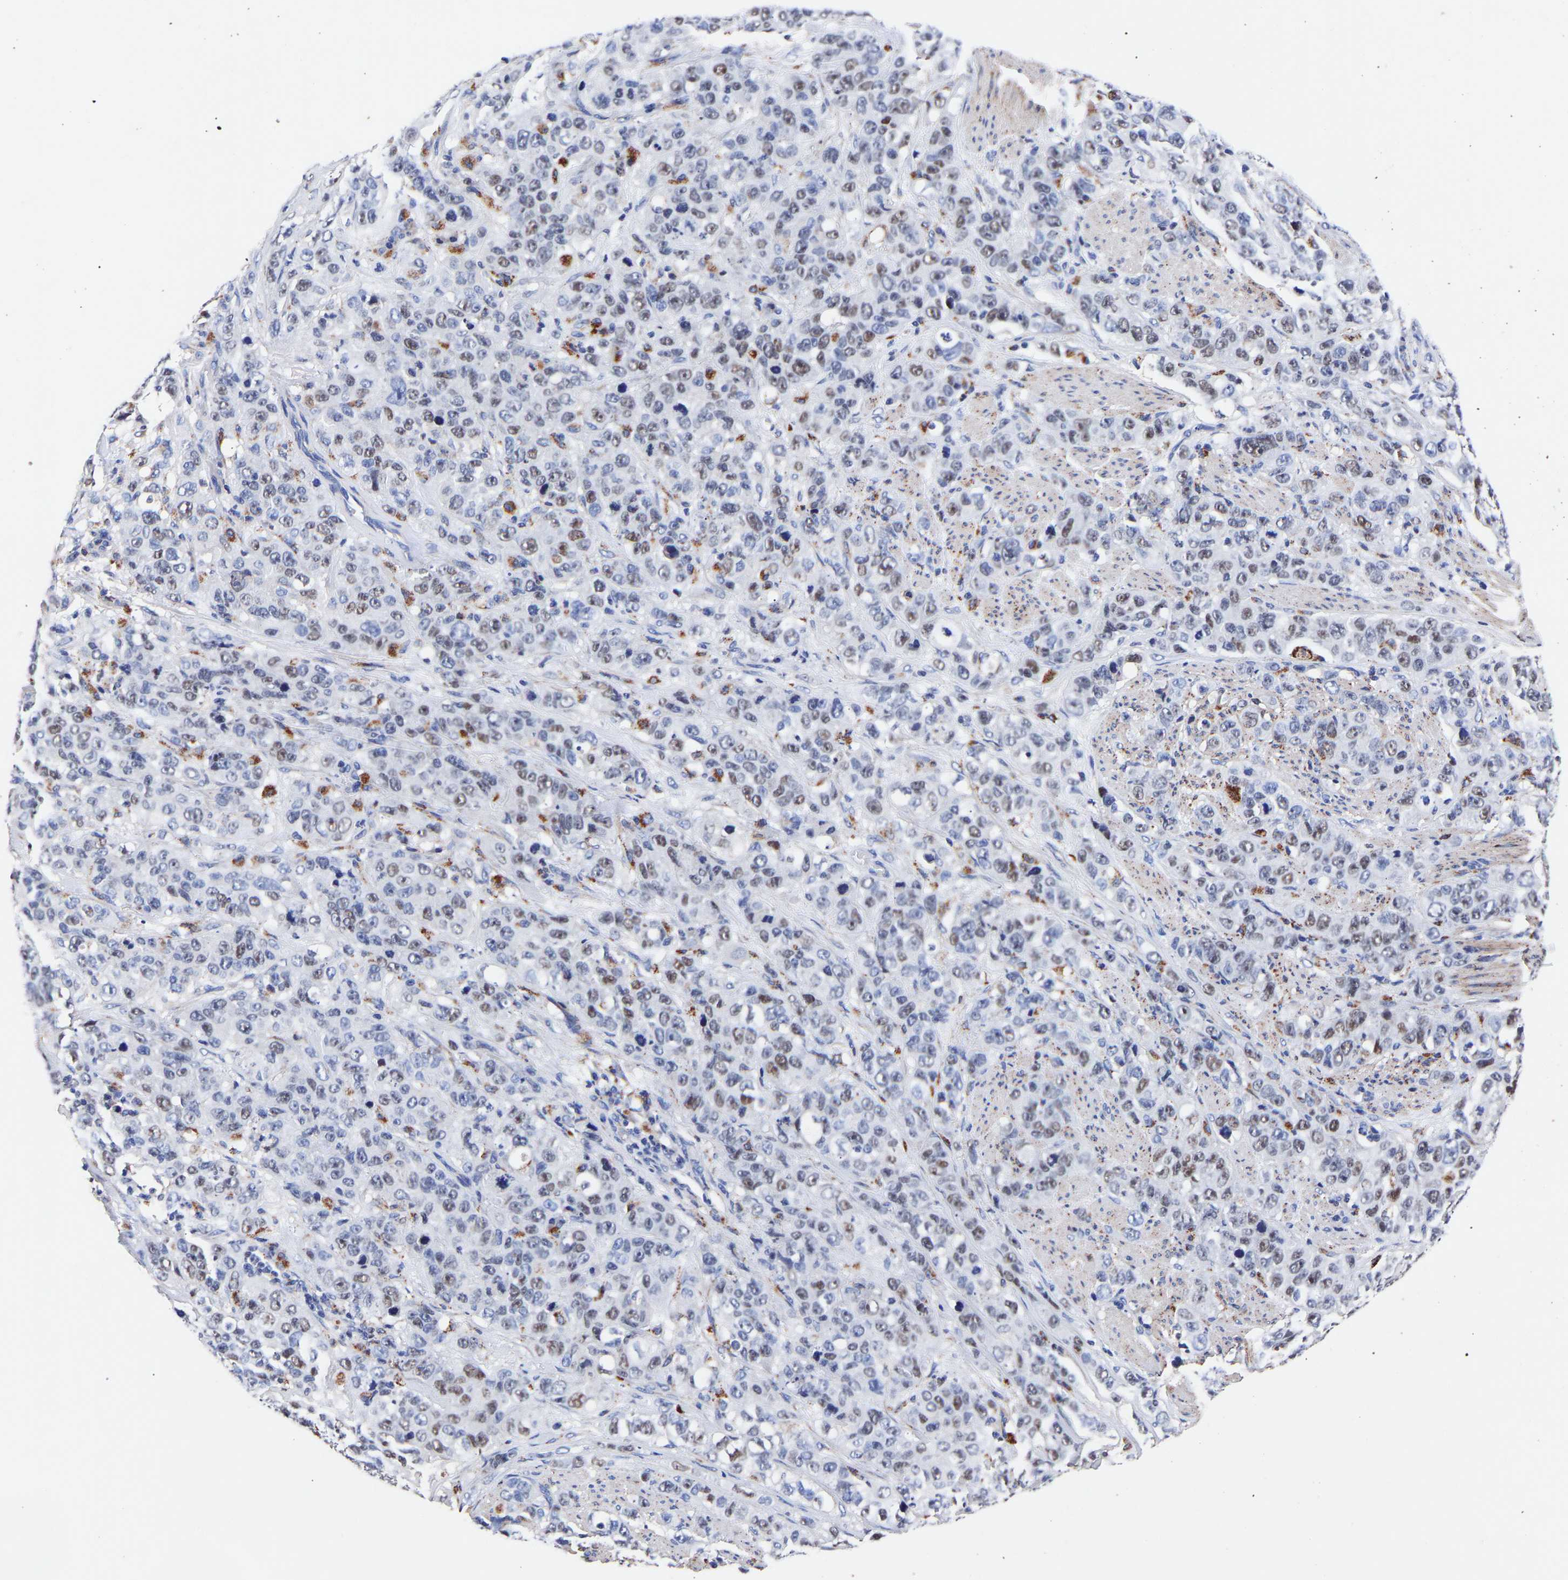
{"staining": {"intensity": "weak", "quantity": "25%-75%", "location": "cytoplasmic/membranous,nuclear"}, "tissue": "stomach cancer", "cell_type": "Tumor cells", "image_type": "cancer", "snomed": [{"axis": "morphology", "description": "Adenocarcinoma, NOS"}, {"axis": "topography", "description": "Stomach"}], "caption": "Adenocarcinoma (stomach) stained with immunohistochemistry shows weak cytoplasmic/membranous and nuclear expression in approximately 25%-75% of tumor cells.", "gene": "SEM1", "patient": {"sex": "male", "age": 48}}